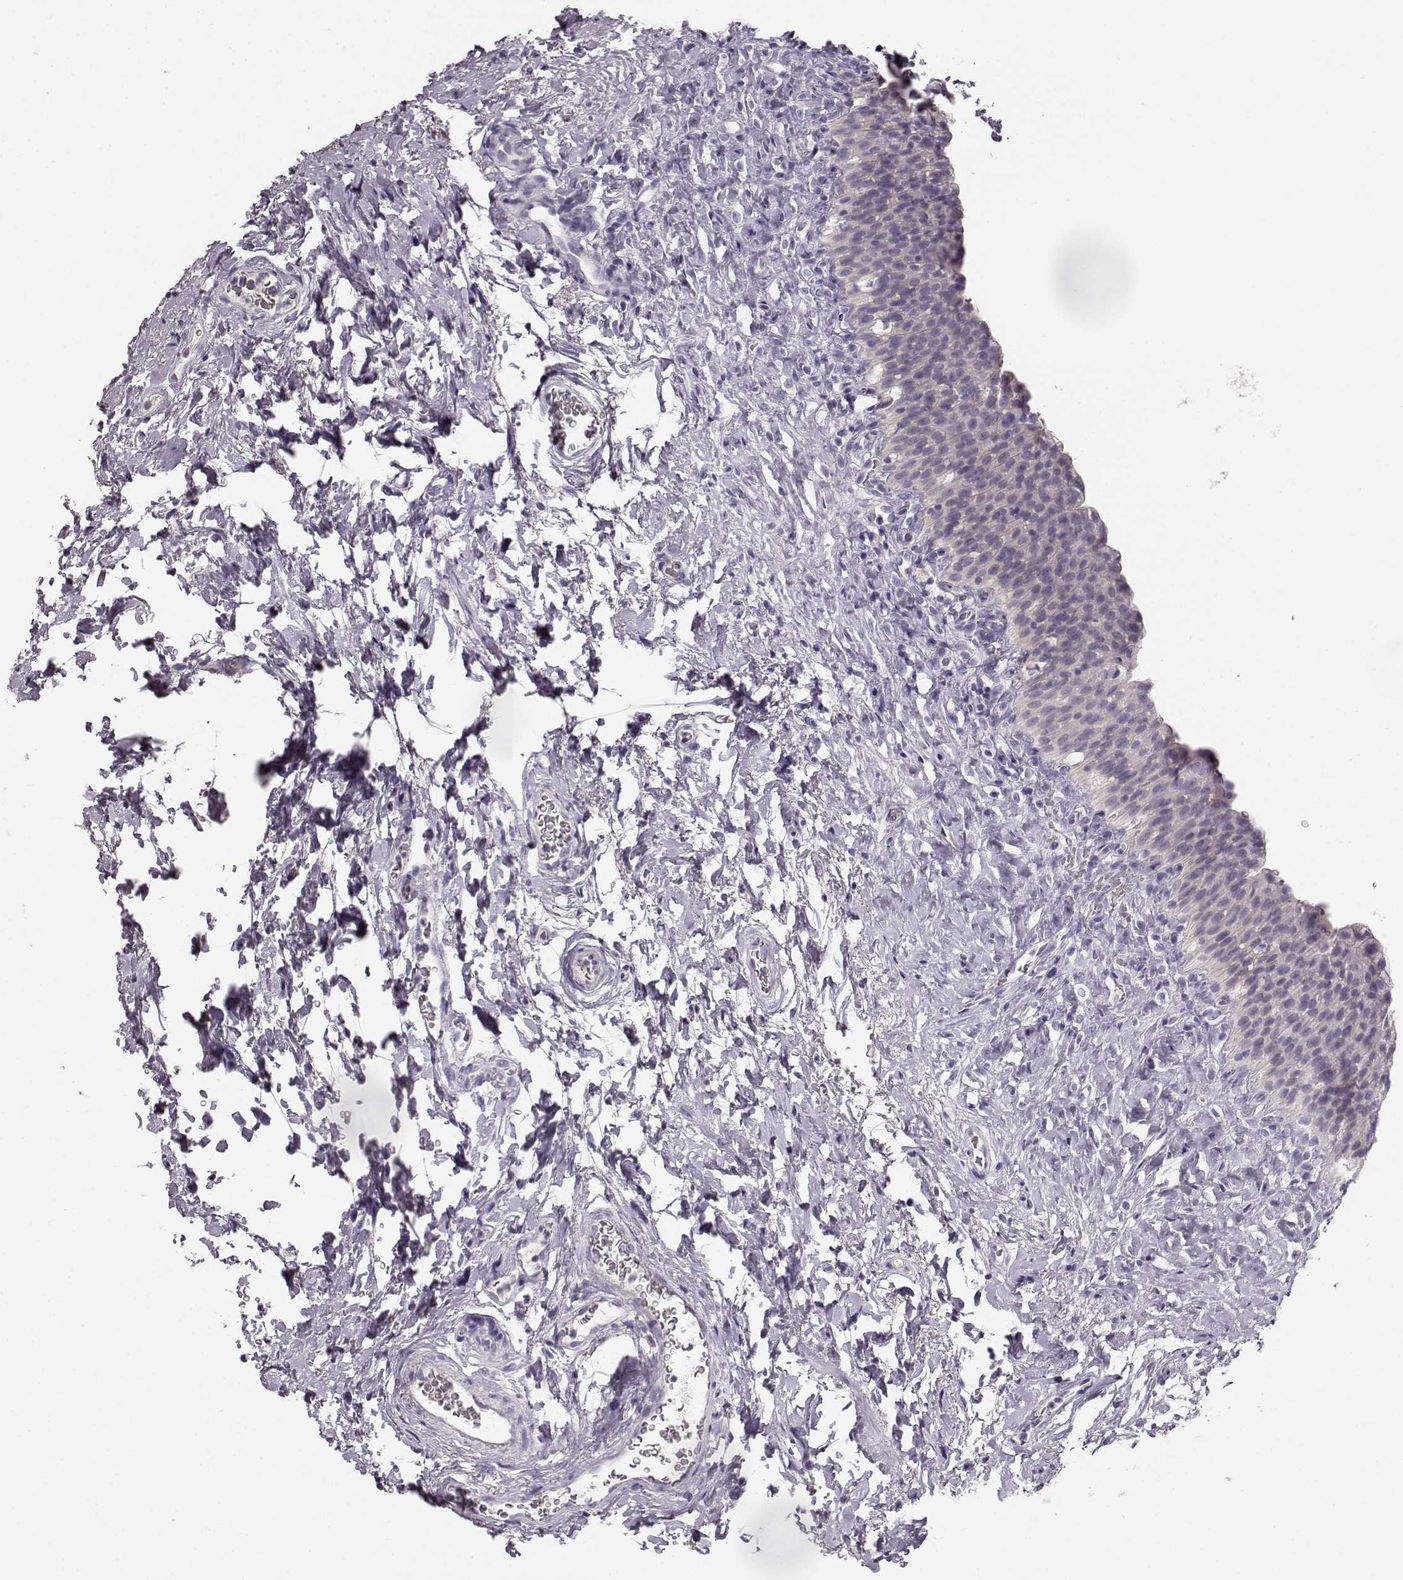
{"staining": {"intensity": "negative", "quantity": "none", "location": "none"}, "tissue": "urinary bladder", "cell_type": "Urothelial cells", "image_type": "normal", "snomed": [{"axis": "morphology", "description": "Normal tissue, NOS"}, {"axis": "topography", "description": "Urinary bladder"}], "caption": "An immunohistochemistry micrograph of normal urinary bladder is shown. There is no staining in urothelial cells of urinary bladder.", "gene": "KIAA0319", "patient": {"sex": "male", "age": 76}}